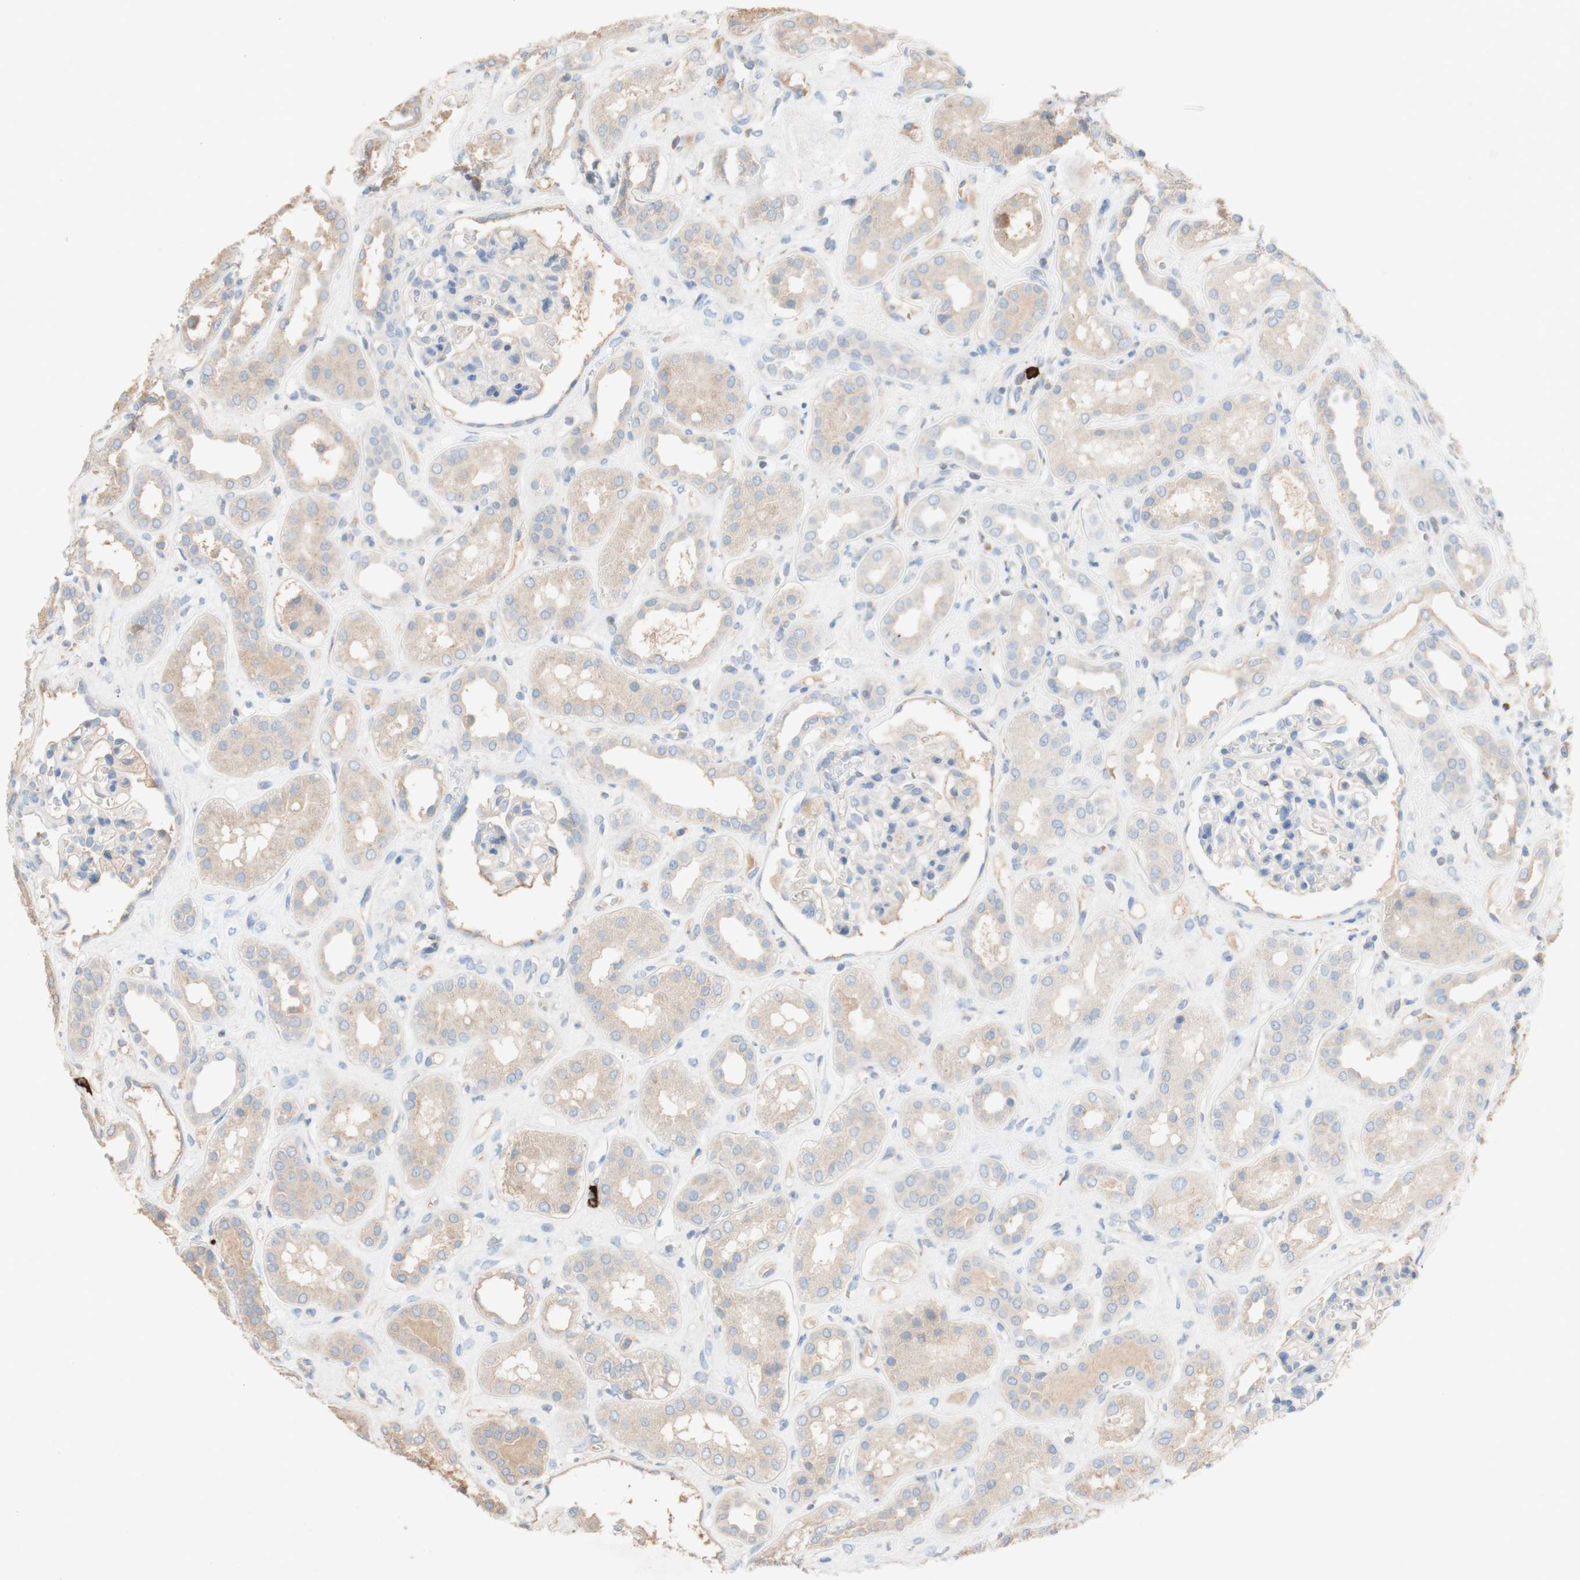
{"staining": {"intensity": "weak", "quantity": "25%-75%", "location": "cytoplasmic/membranous"}, "tissue": "kidney", "cell_type": "Cells in glomeruli", "image_type": "normal", "snomed": [{"axis": "morphology", "description": "Normal tissue, NOS"}, {"axis": "topography", "description": "Kidney"}], "caption": "A high-resolution image shows IHC staining of unremarkable kidney, which shows weak cytoplasmic/membranous staining in about 25%-75% of cells in glomeruli. (DAB IHC, brown staining for protein, blue staining for nuclei).", "gene": "PACSIN1", "patient": {"sex": "male", "age": 59}}